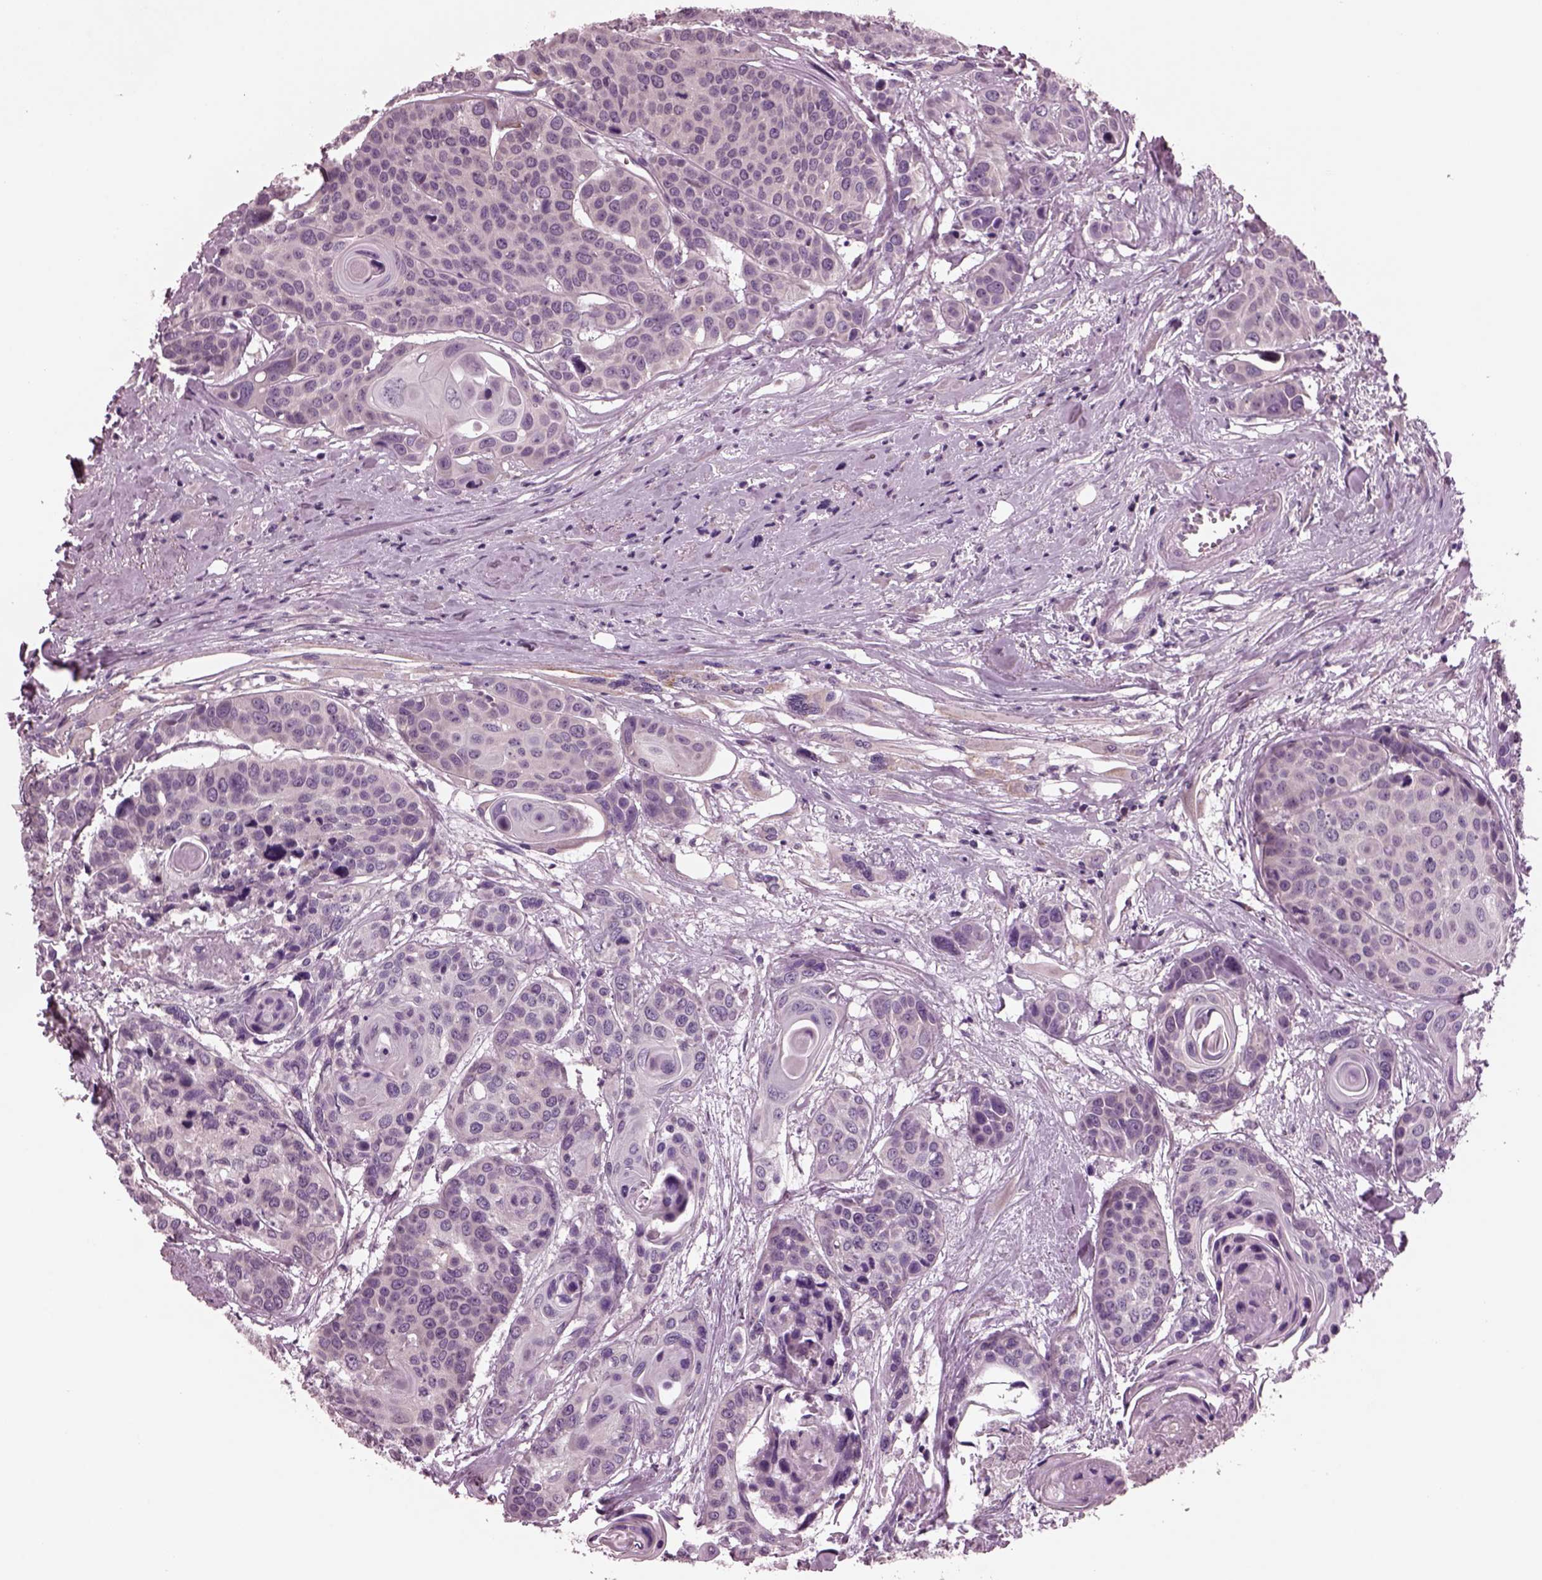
{"staining": {"intensity": "weak", "quantity": "25%-75%", "location": "cytoplasmic/membranous"}, "tissue": "head and neck cancer", "cell_type": "Tumor cells", "image_type": "cancer", "snomed": [{"axis": "morphology", "description": "Squamous cell carcinoma, NOS"}, {"axis": "topography", "description": "Oral tissue"}, {"axis": "topography", "description": "Head-Neck"}], "caption": "Head and neck squamous cell carcinoma was stained to show a protein in brown. There is low levels of weak cytoplasmic/membranous expression in approximately 25%-75% of tumor cells.", "gene": "AP4M1", "patient": {"sex": "male", "age": 56}}